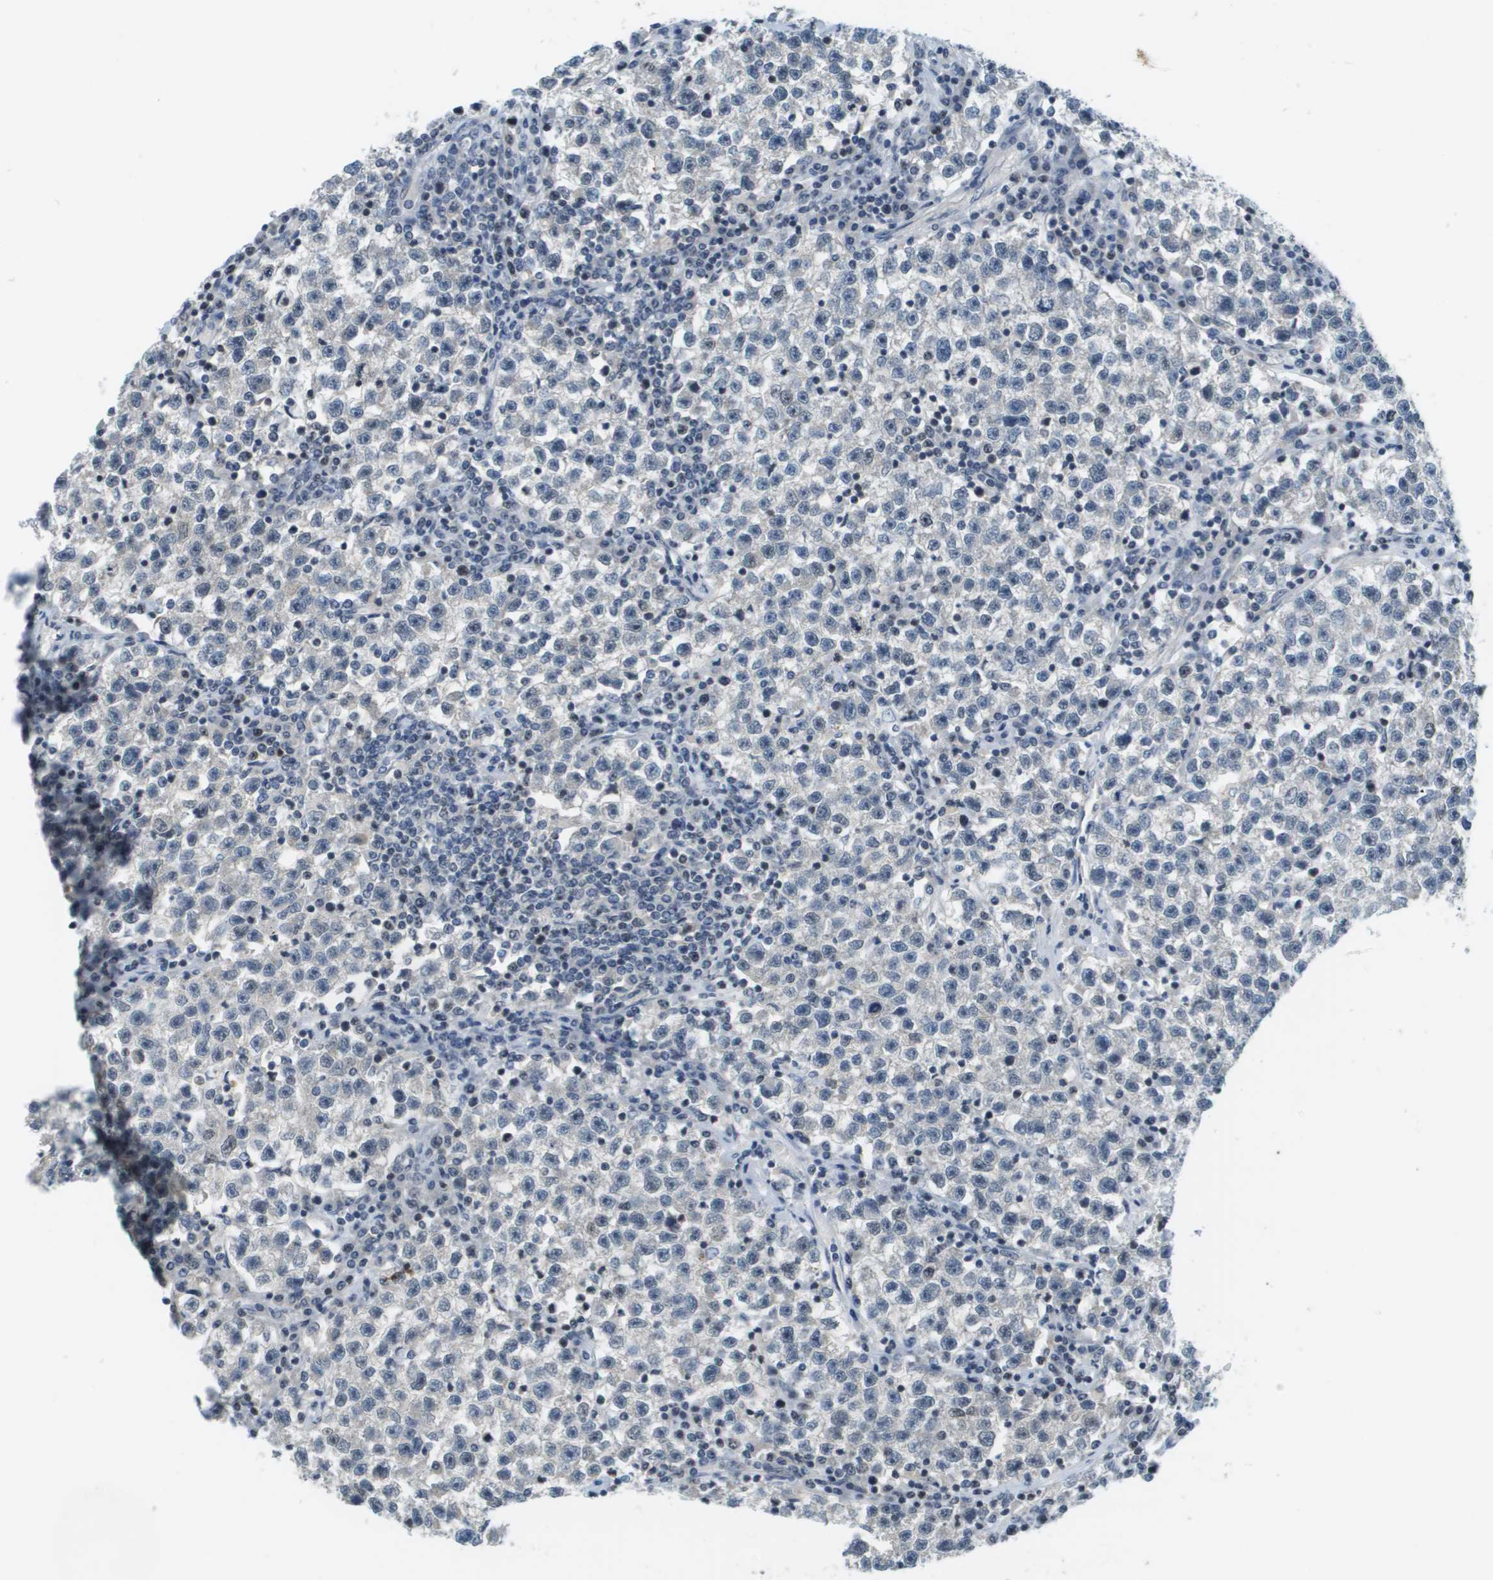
{"staining": {"intensity": "negative", "quantity": "none", "location": "none"}, "tissue": "testis cancer", "cell_type": "Tumor cells", "image_type": "cancer", "snomed": [{"axis": "morphology", "description": "Seminoma, NOS"}, {"axis": "topography", "description": "Testis"}], "caption": "Immunohistochemistry micrograph of neoplastic tissue: testis cancer stained with DAB exhibits no significant protein staining in tumor cells.", "gene": "CBX5", "patient": {"sex": "male", "age": 22}}